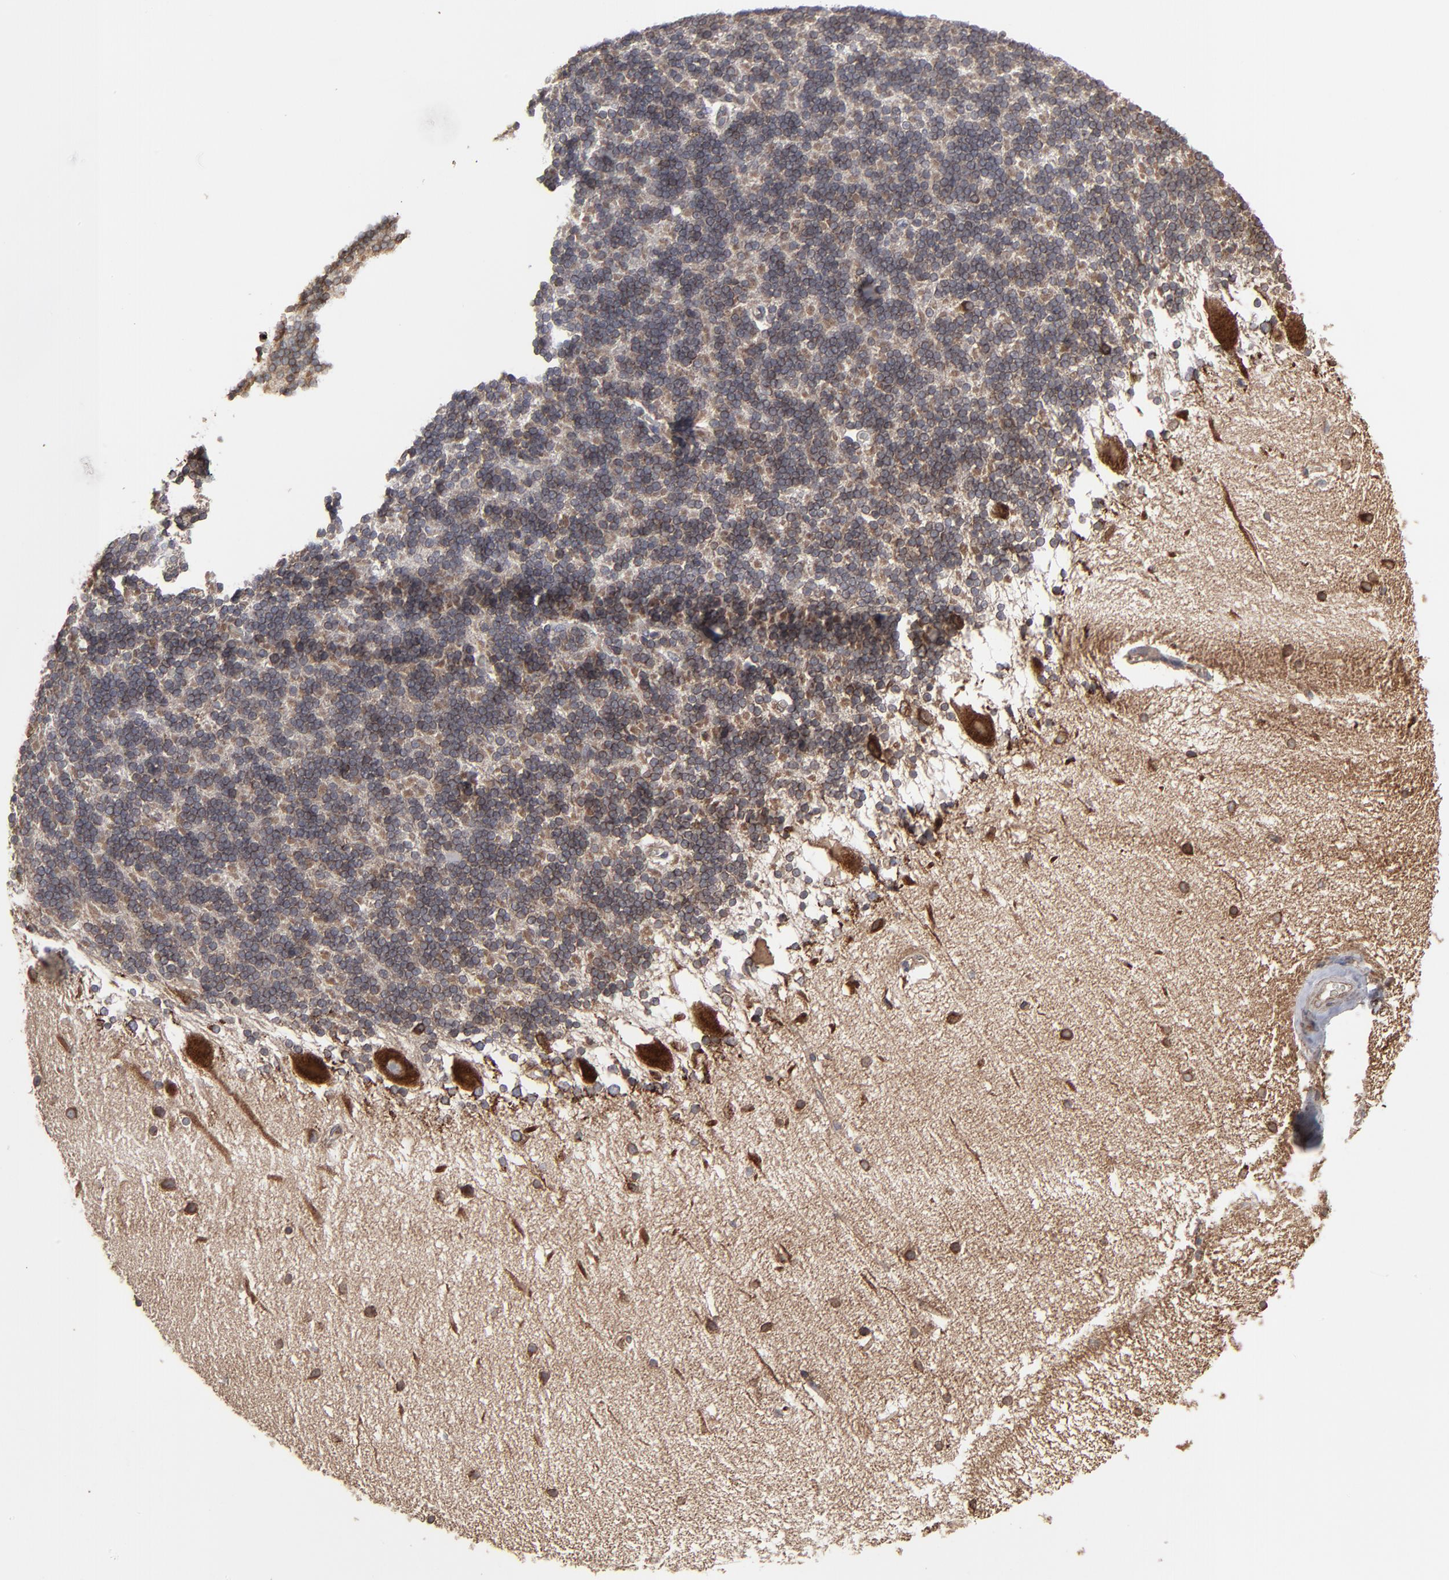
{"staining": {"intensity": "moderate", "quantity": ">75%", "location": "cytoplasmic/membranous"}, "tissue": "cerebellum", "cell_type": "Cells in granular layer", "image_type": "normal", "snomed": [{"axis": "morphology", "description": "Normal tissue, NOS"}, {"axis": "topography", "description": "Cerebellum"}], "caption": "Immunohistochemistry (DAB) staining of unremarkable cerebellum shows moderate cytoplasmic/membranous protein staining in about >75% of cells in granular layer. Using DAB (brown) and hematoxylin (blue) stains, captured at high magnification using brightfield microscopy.", "gene": "CNIH1", "patient": {"sex": "female", "age": 54}}